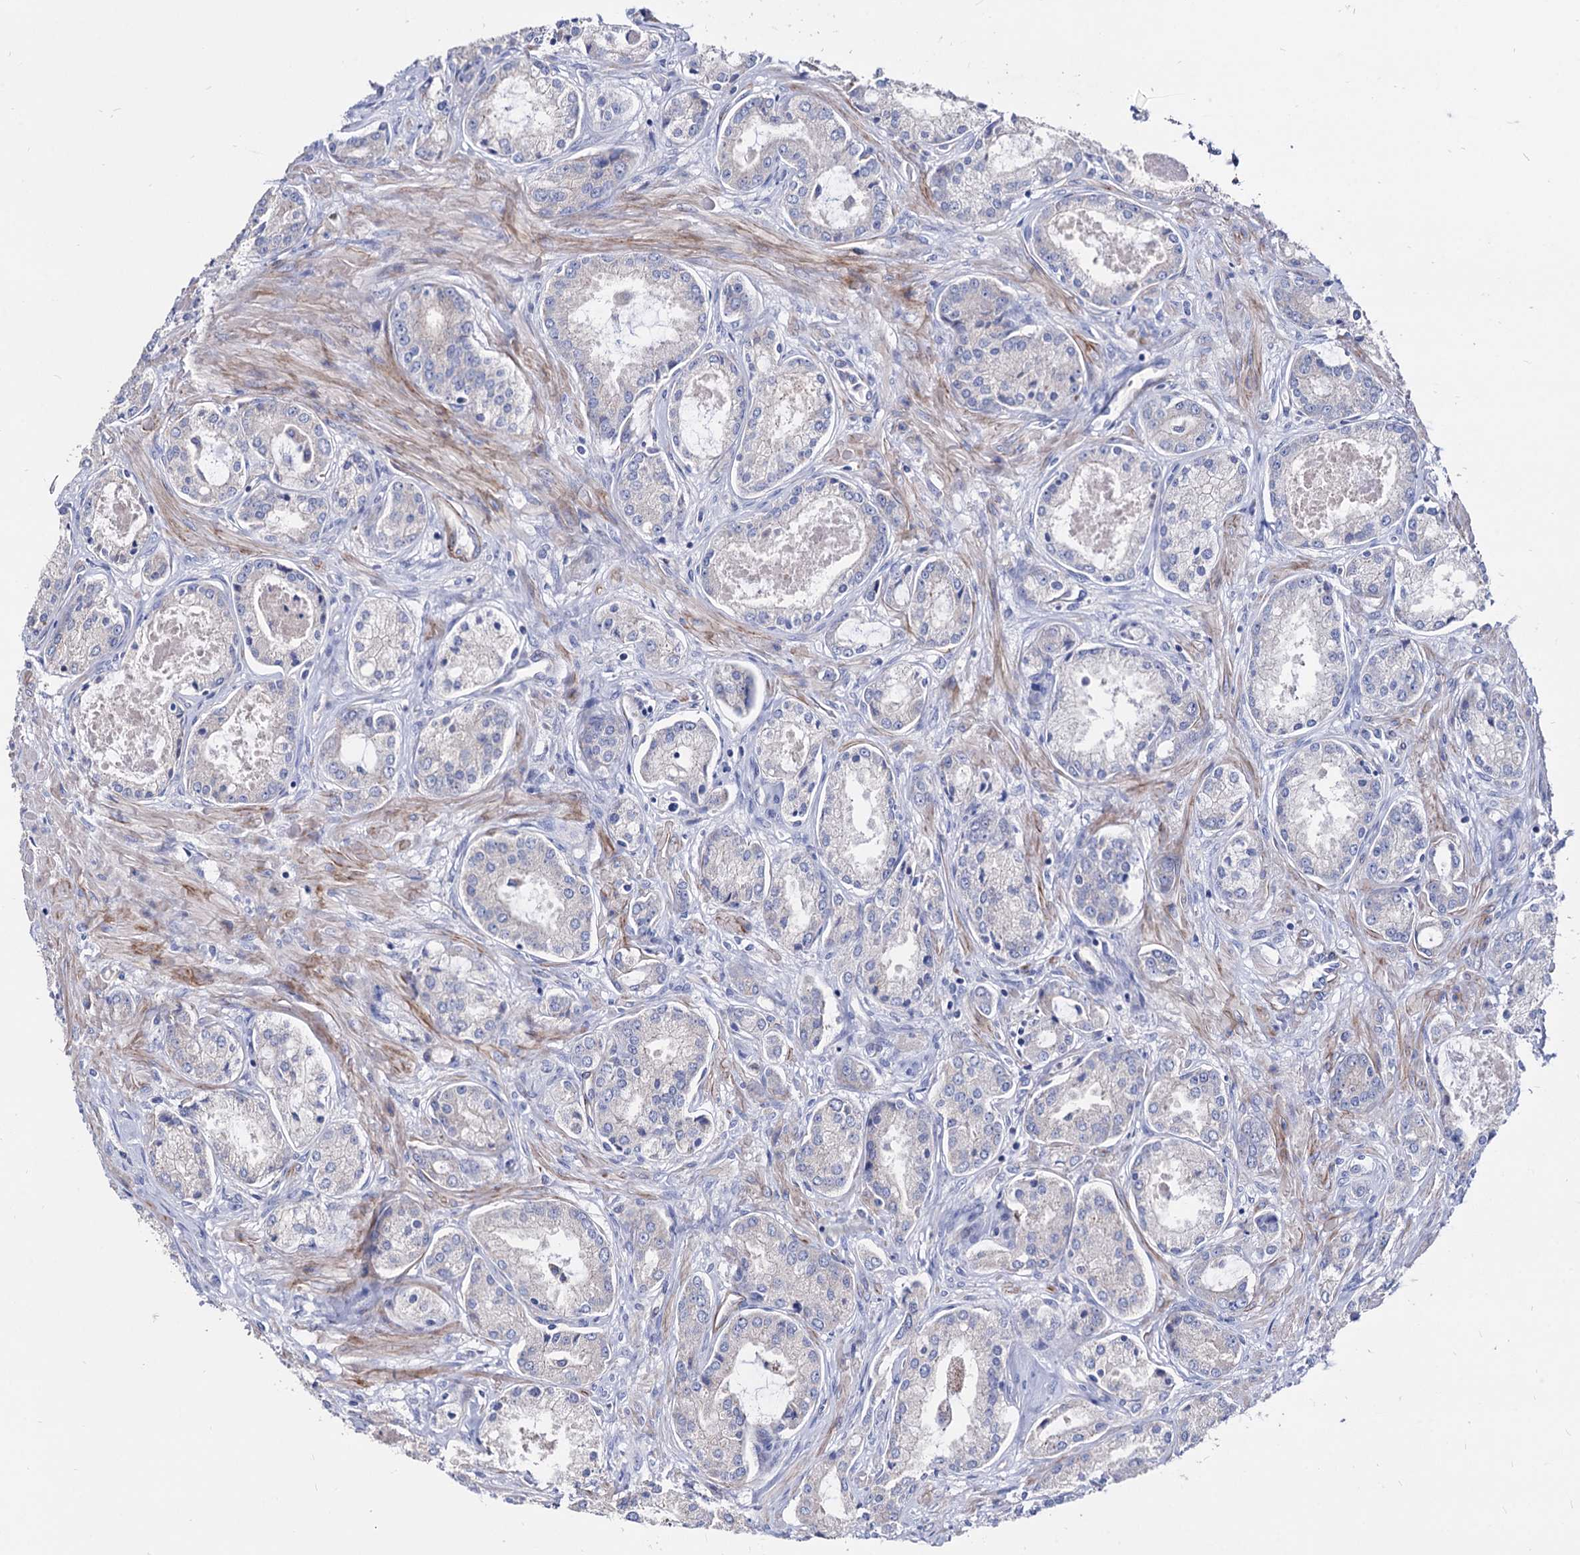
{"staining": {"intensity": "negative", "quantity": "none", "location": "none"}, "tissue": "prostate cancer", "cell_type": "Tumor cells", "image_type": "cancer", "snomed": [{"axis": "morphology", "description": "Adenocarcinoma, Low grade"}, {"axis": "topography", "description": "Prostate"}], "caption": "Tumor cells show no significant positivity in prostate cancer (low-grade adenocarcinoma).", "gene": "WDR11", "patient": {"sex": "male", "age": 68}}